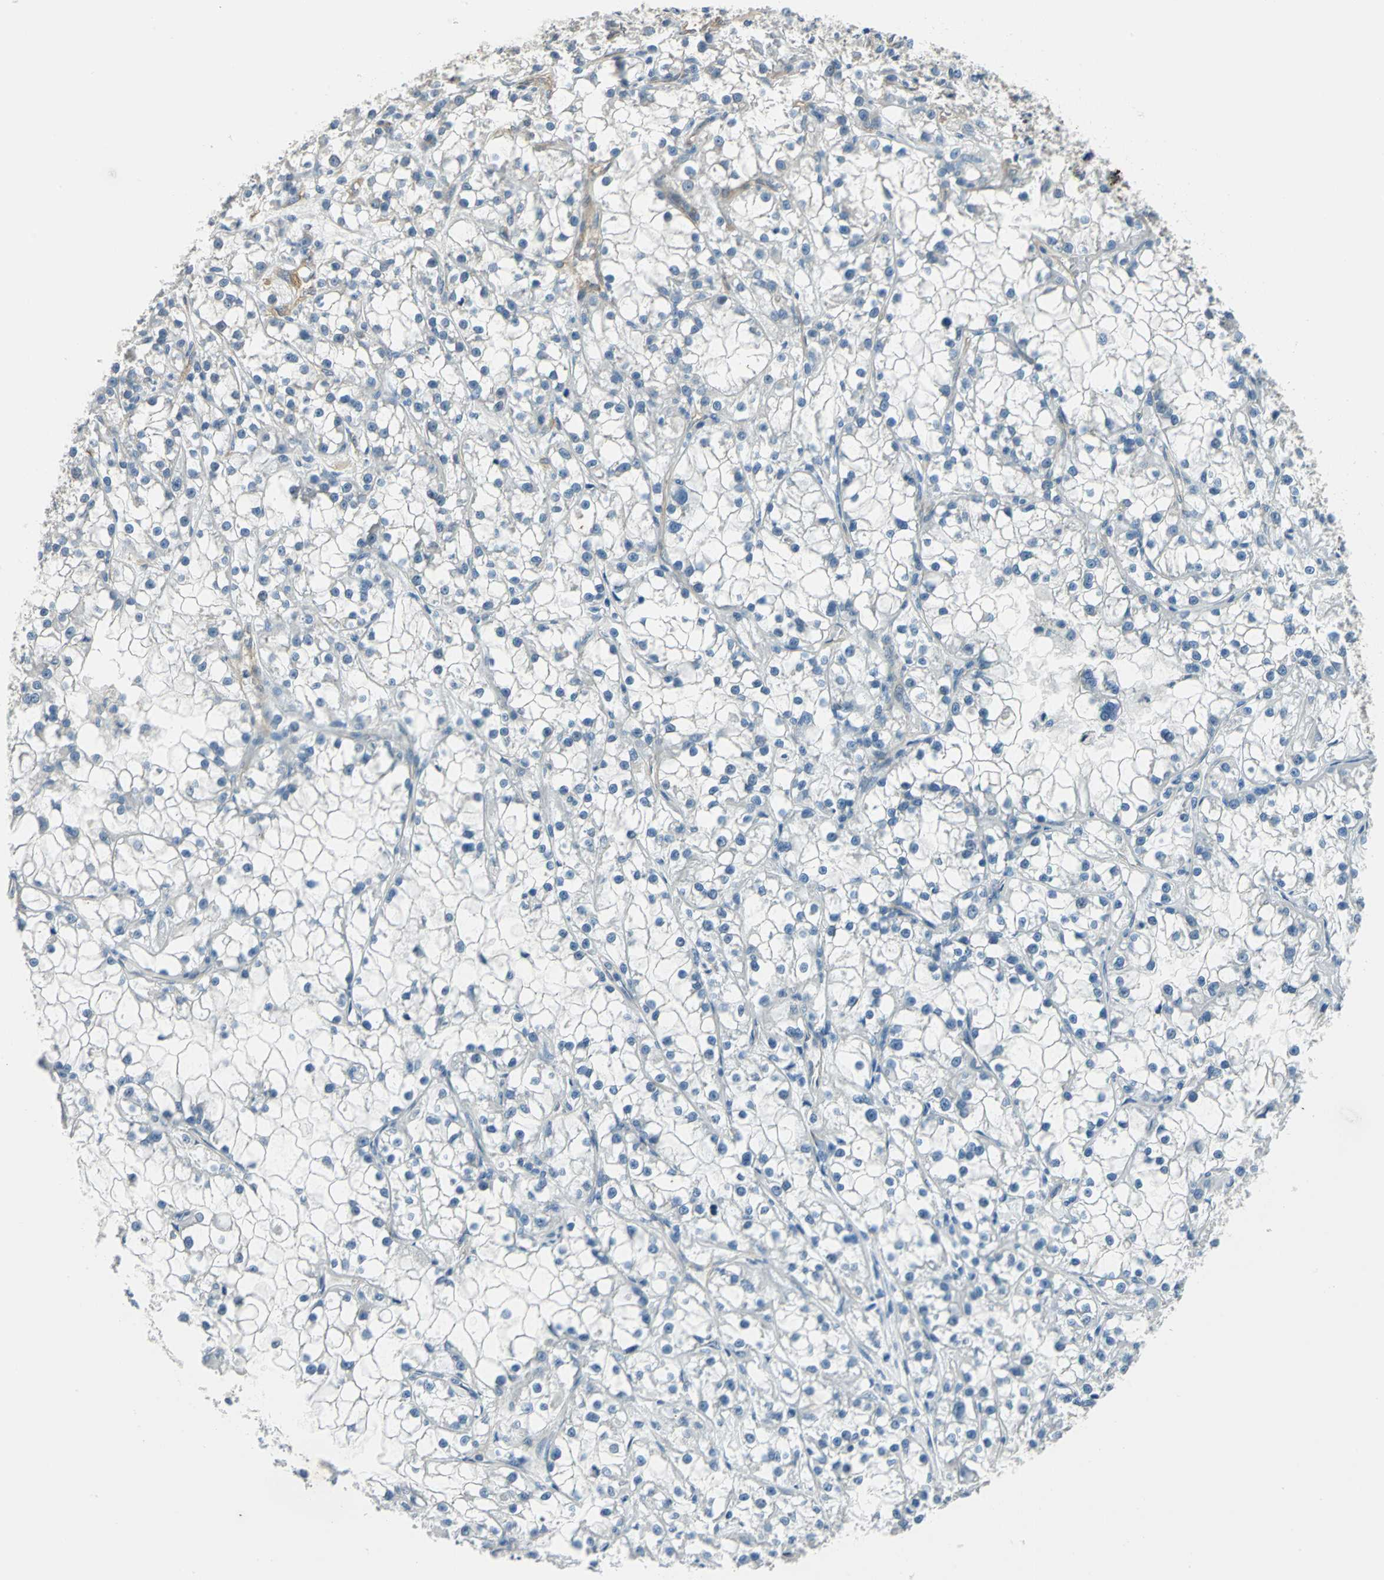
{"staining": {"intensity": "negative", "quantity": "none", "location": "none"}, "tissue": "renal cancer", "cell_type": "Tumor cells", "image_type": "cancer", "snomed": [{"axis": "morphology", "description": "Adenocarcinoma, NOS"}, {"axis": "topography", "description": "Kidney"}], "caption": "A histopathology image of renal adenocarcinoma stained for a protein exhibits no brown staining in tumor cells.", "gene": "CDC42EP1", "patient": {"sex": "female", "age": 52}}